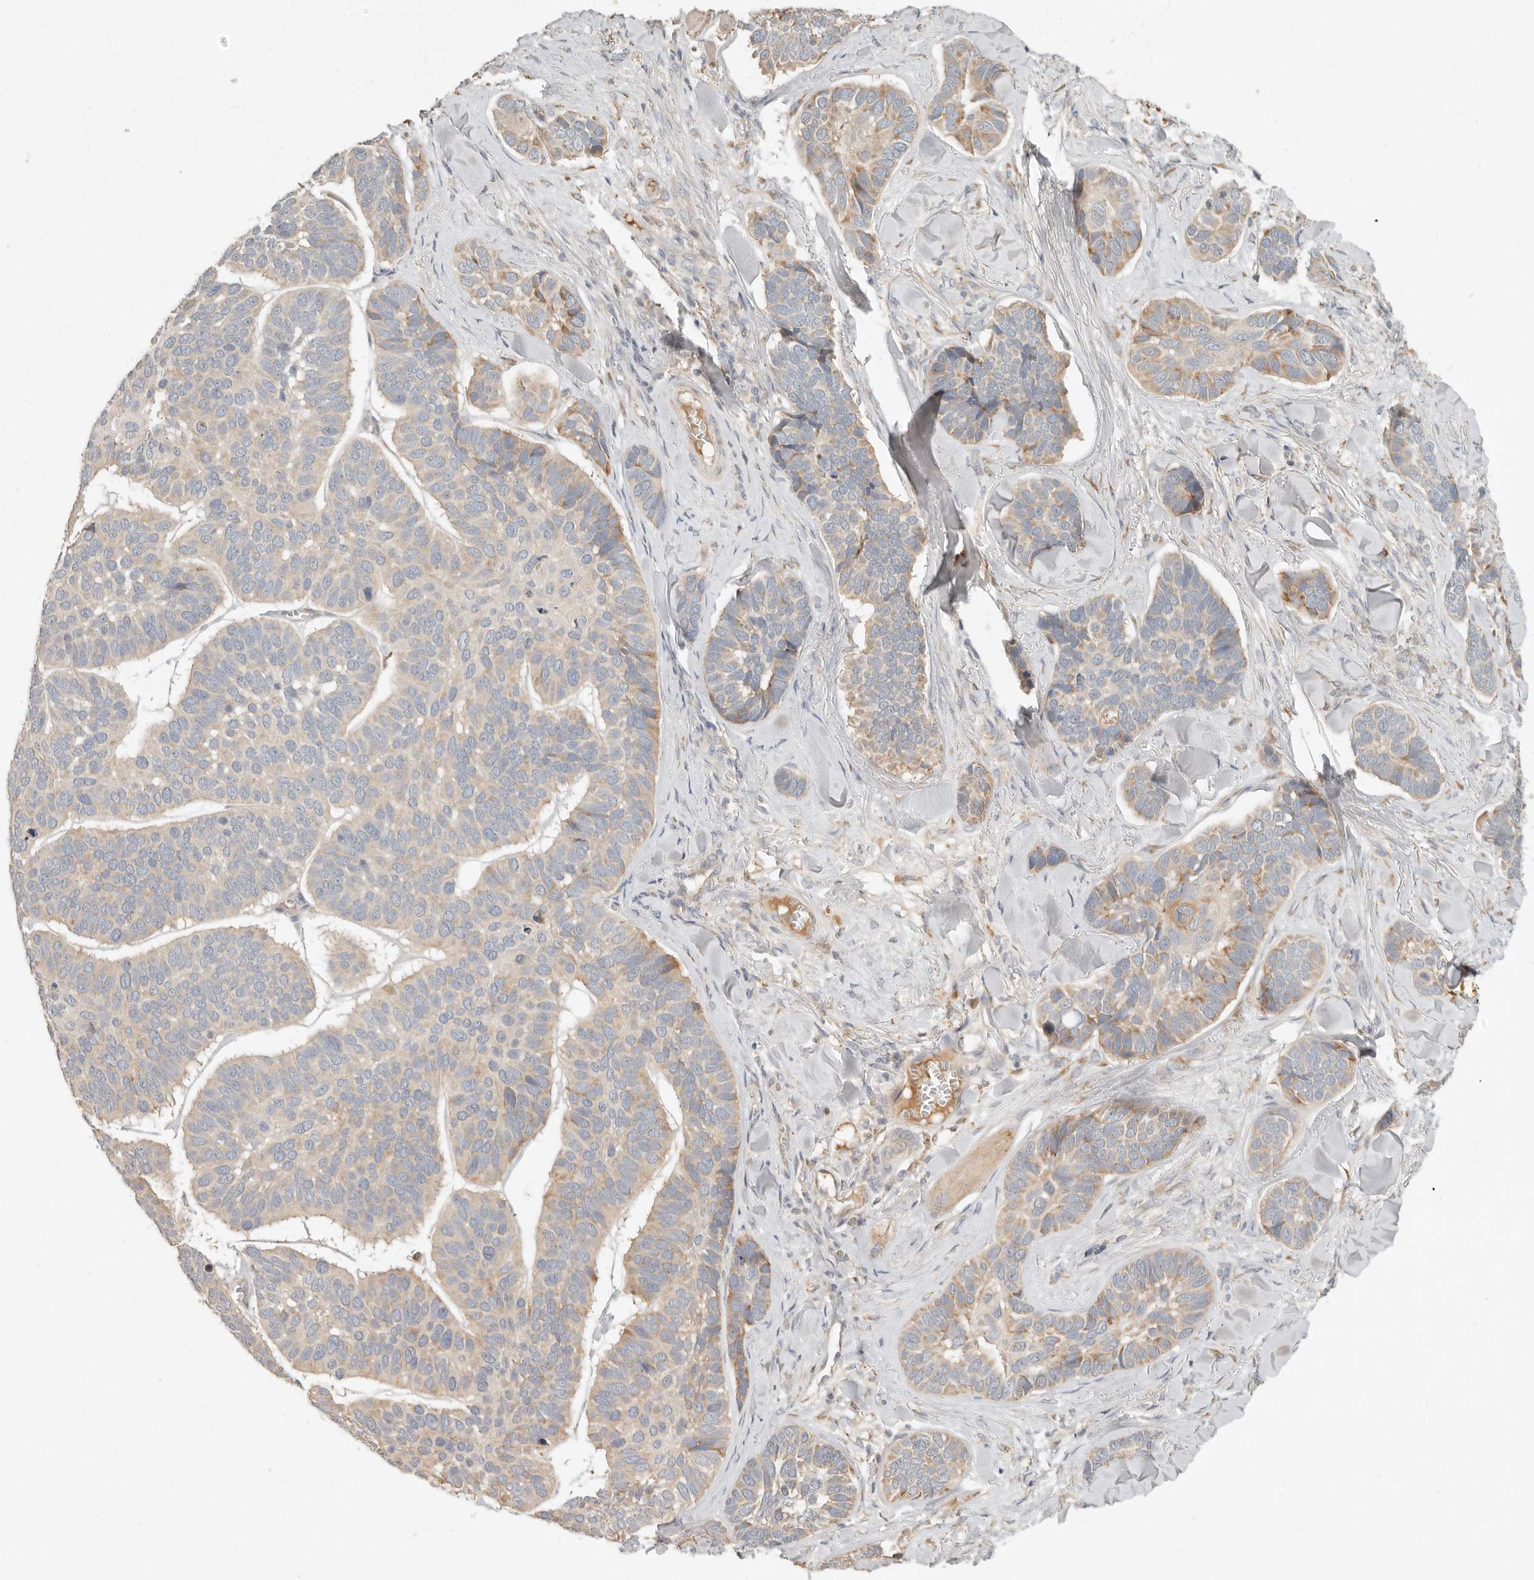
{"staining": {"intensity": "weak", "quantity": "25%-75%", "location": "cytoplasmic/membranous"}, "tissue": "skin cancer", "cell_type": "Tumor cells", "image_type": "cancer", "snomed": [{"axis": "morphology", "description": "Basal cell carcinoma"}, {"axis": "topography", "description": "Skin"}], "caption": "Protein positivity by immunohistochemistry demonstrates weak cytoplasmic/membranous expression in approximately 25%-75% of tumor cells in skin cancer (basal cell carcinoma).", "gene": "ARHGEF10L", "patient": {"sex": "male", "age": 62}}